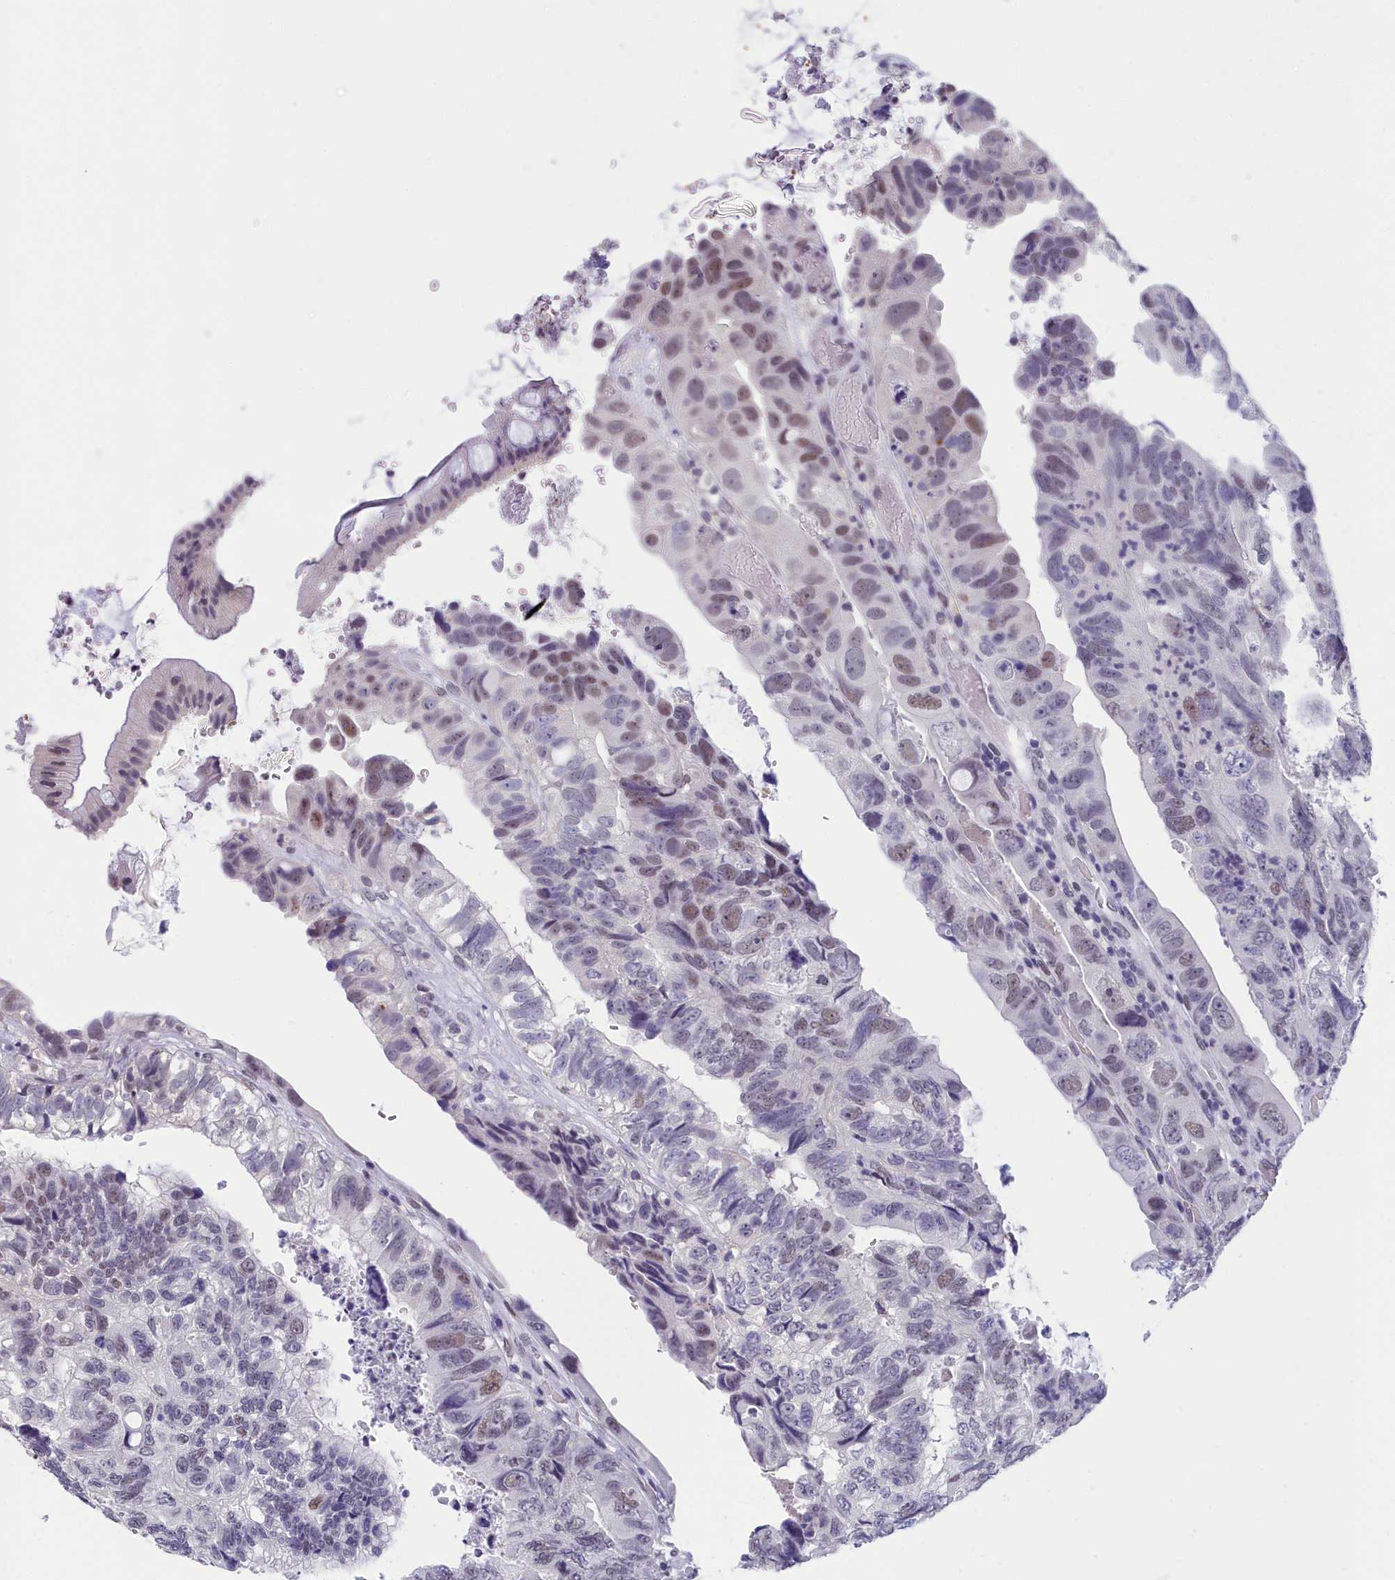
{"staining": {"intensity": "moderate", "quantity": "<25%", "location": "nuclear"}, "tissue": "colorectal cancer", "cell_type": "Tumor cells", "image_type": "cancer", "snomed": [{"axis": "morphology", "description": "Adenocarcinoma, NOS"}, {"axis": "topography", "description": "Rectum"}], "caption": "Tumor cells display moderate nuclear expression in about <25% of cells in colorectal cancer (adenocarcinoma).", "gene": "CCDC97", "patient": {"sex": "male", "age": 63}}